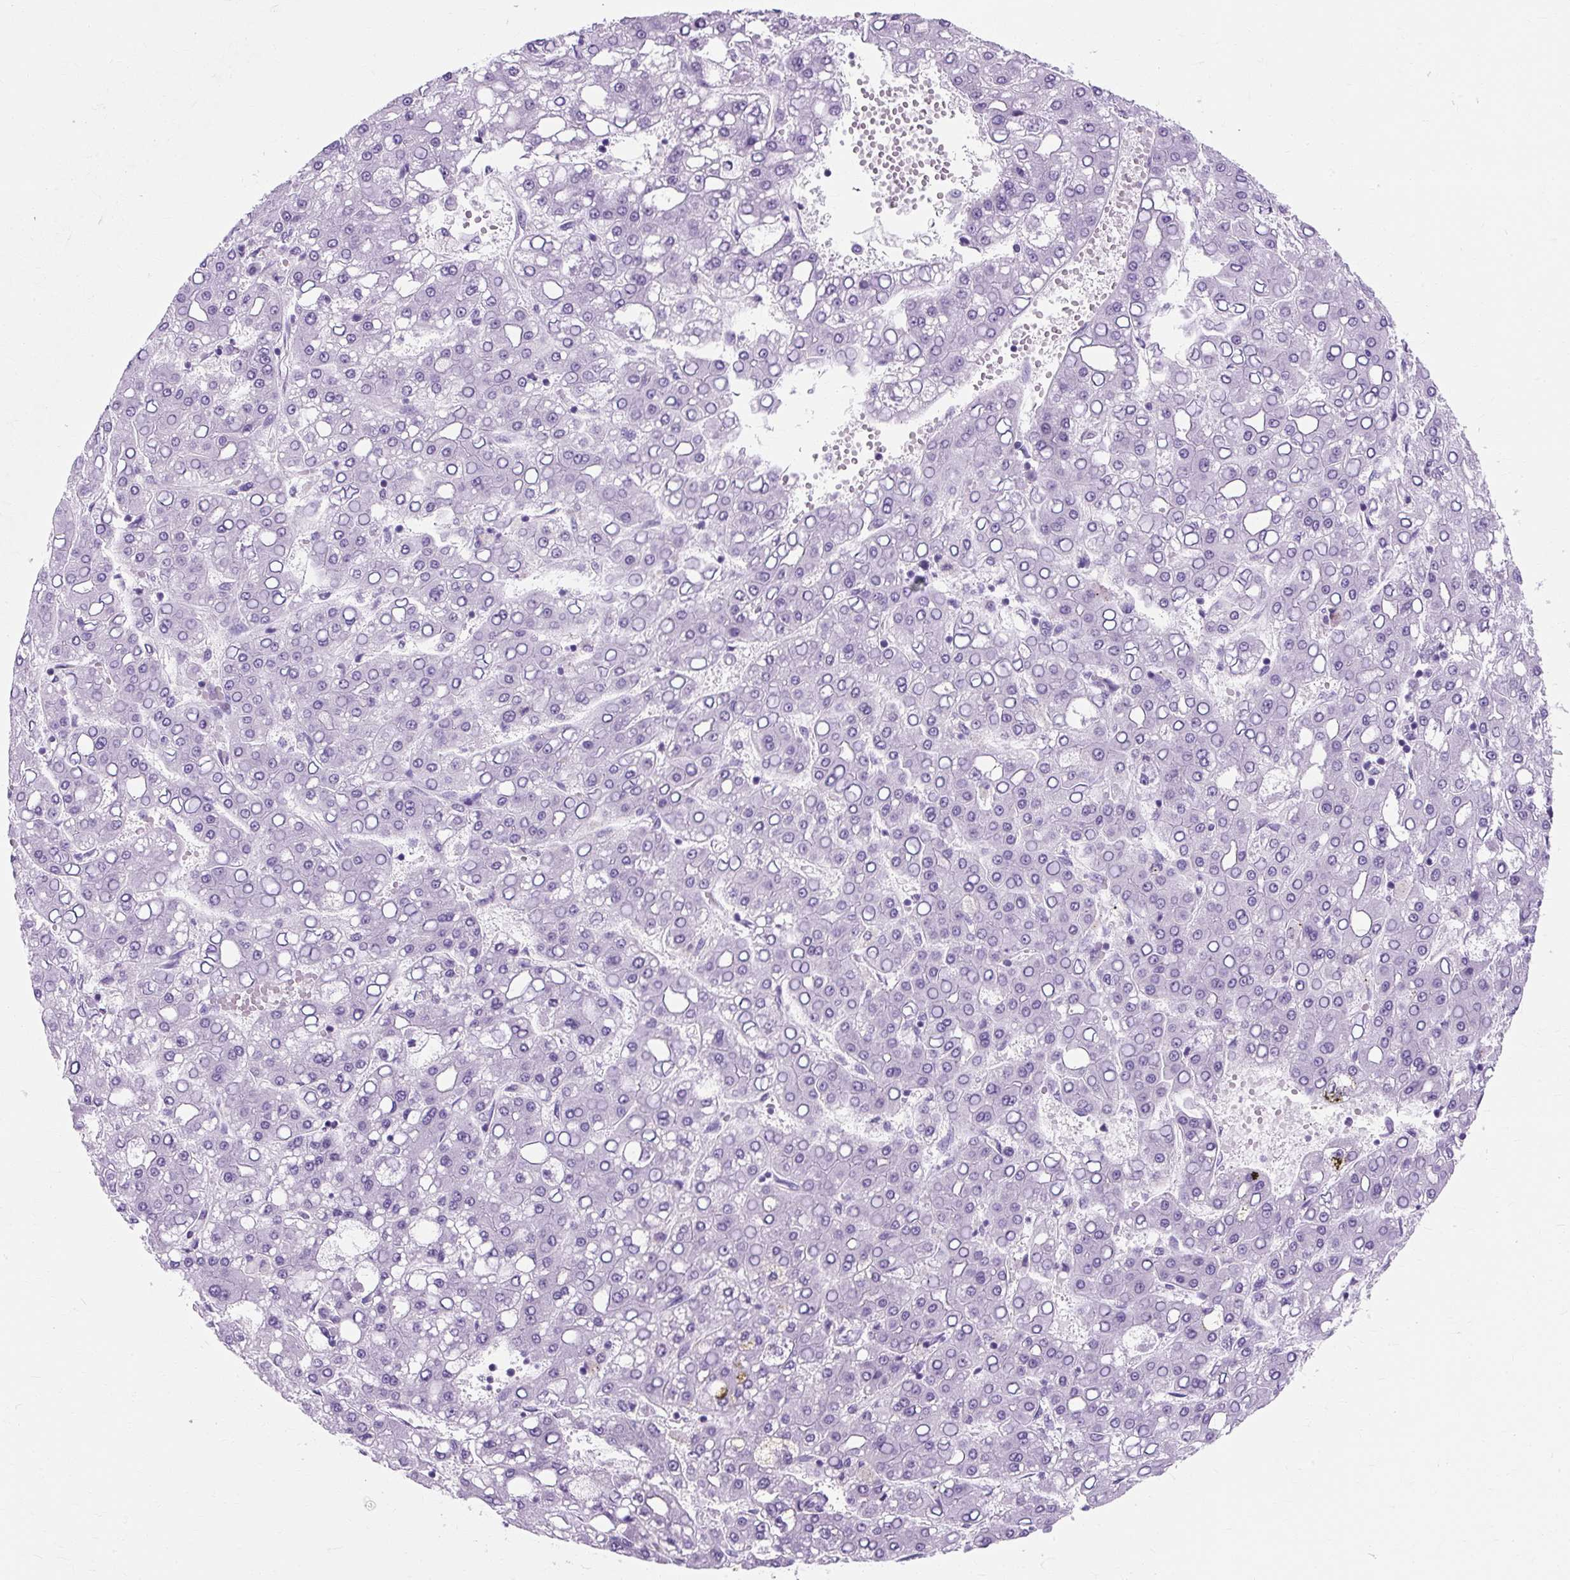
{"staining": {"intensity": "negative", "quantity": "none", "location": "none"}, "tissue": "liver cancer", "cell_type": "Tumor cells", "image_type": "cancer", "snomed": [{"axis": "morphology", "description": "Carcinoma, Hepatocellular, NOS"}, {"axis": "topography", "description": "Liver"}], "caption": "This is an immunohistochemistry image of human liver hepatocellular carcinoma. There is no positivity in tumor cells.", "gene": "RYBP", "patient": {"sex": "male", "age": 65}}